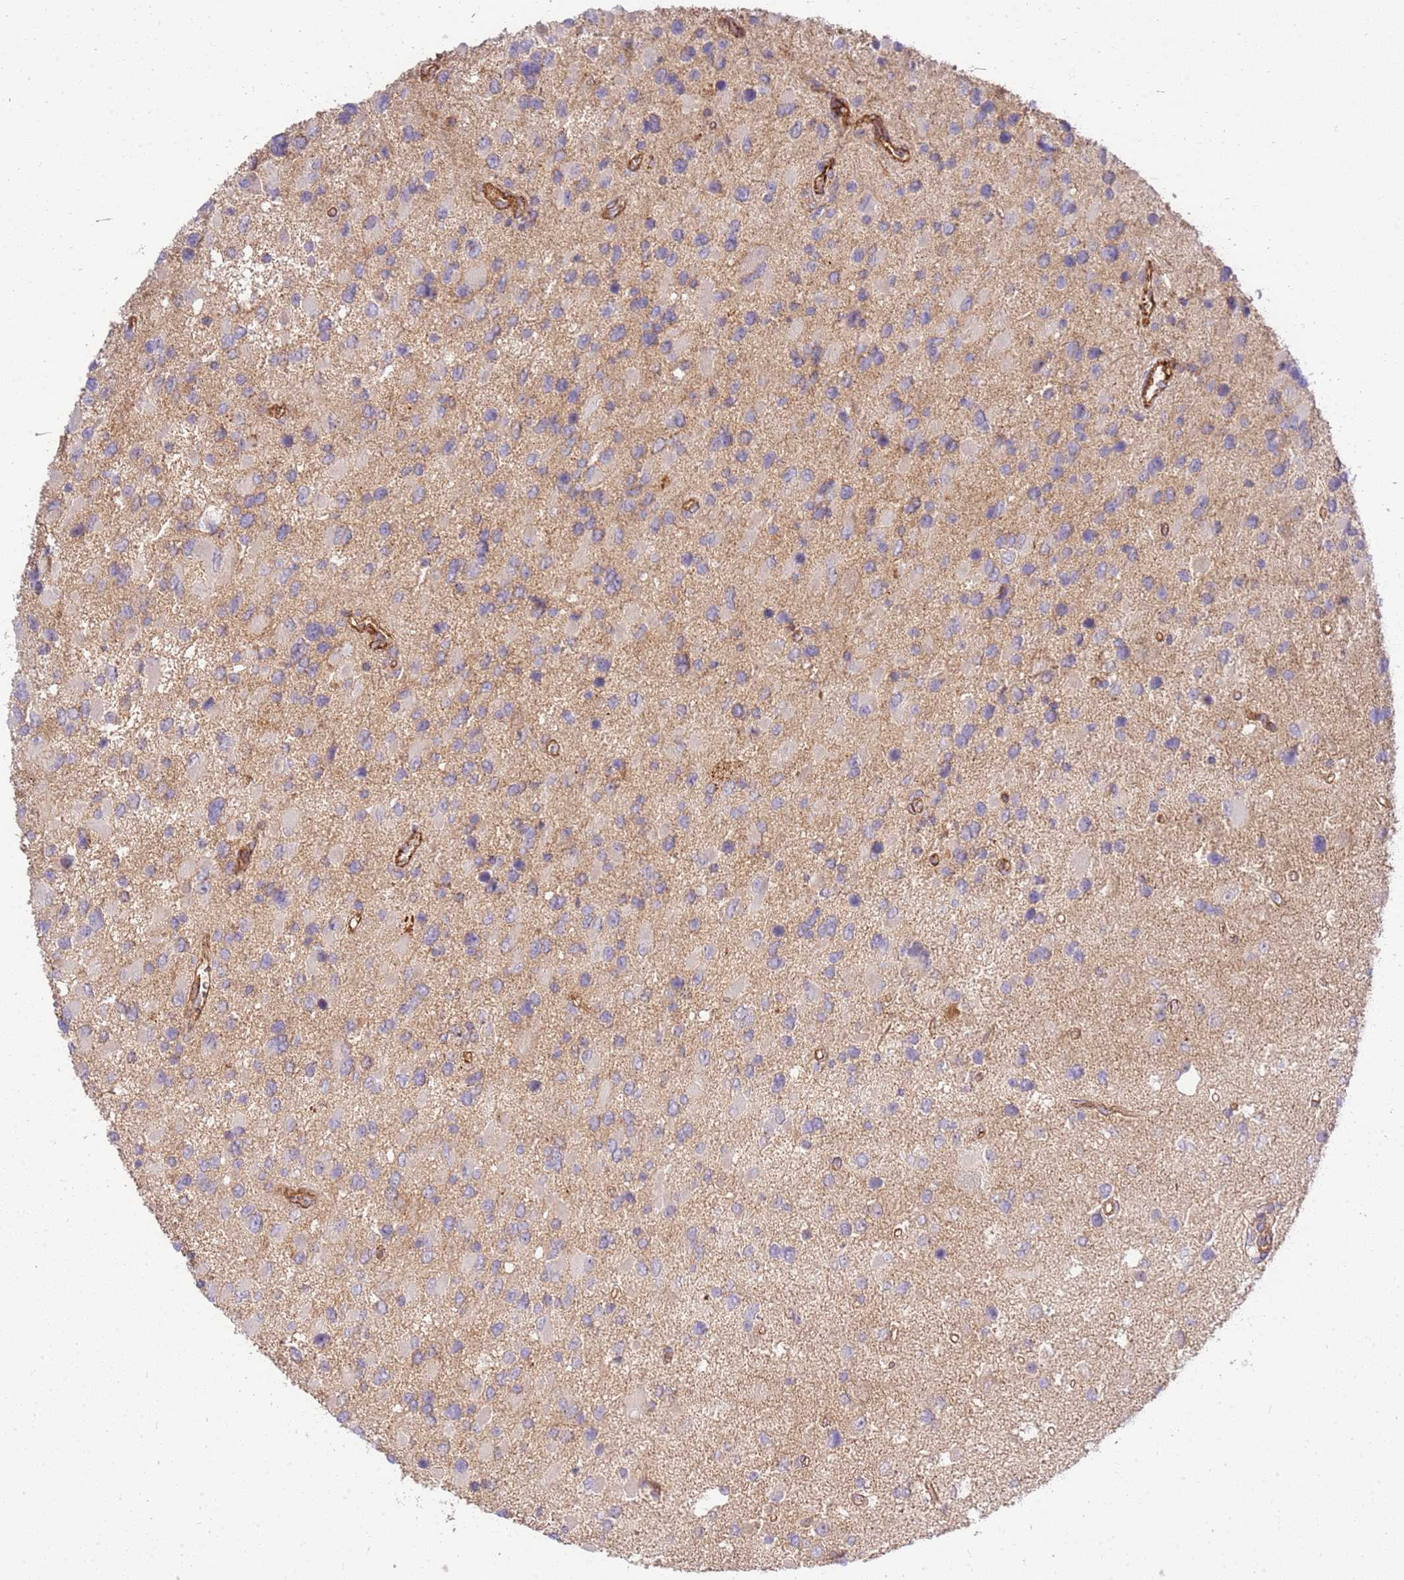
{"staining": {"intensity": "negative", "quantity": "none", "location": "none"}, "tissue": "glioma", "cell_type": "Tumor cells", "image_type": "cancer", "snomed": [{"axis": "morphology", "description": "Glioma, malignant, High grade"}, {"axis": "topography", "description": "Brain"}], "caption": "This is an IHC histopathology image of malignant glioma (high-grade). There is no staining in tumor cells.", "gene": "EFCAB8", "patient": {"sex": "male", "age": 53}}